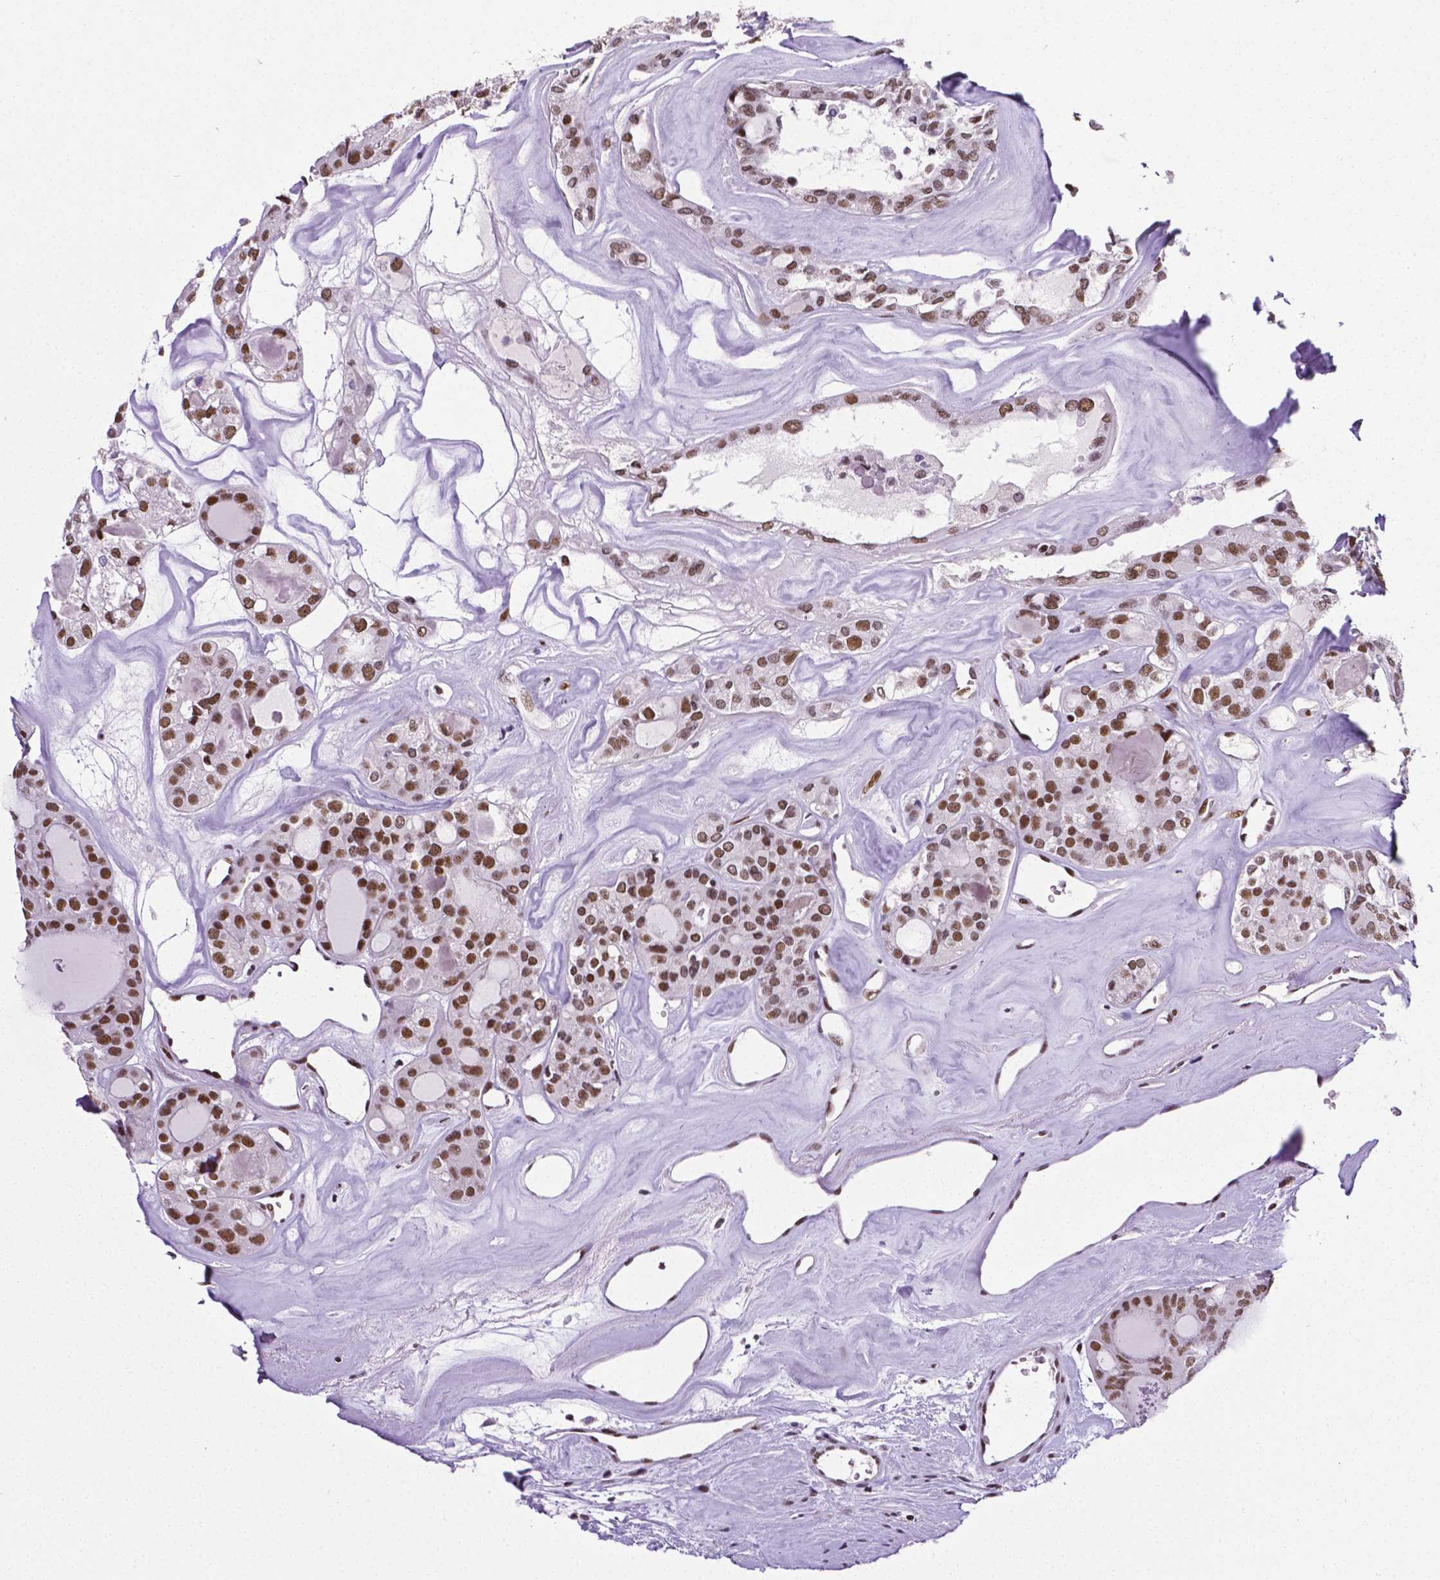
{"staining": {"intensity": "moderate", "quantity": ">75%", "location": "nuclear"}, "tissue": "thyroid cancer", "cell_type": "Tumor cells", "image_type": "cancer", "snomed": [{"axis": "morphology", "description": "Follicular adenoma carcinoma, NOS"}, {"axis": "topography", "description": "Thyroid gland"}], "caption": "Thyroid cancer (follicular adenoma carcinoma) stained for a protein exhibits moderate nuclear positivity in tumor cells. The protein of interest is shown in brown color, while the nuclei are stained blue.", "gene": "REST", "patient": {"sex": "male", "age": 75}}